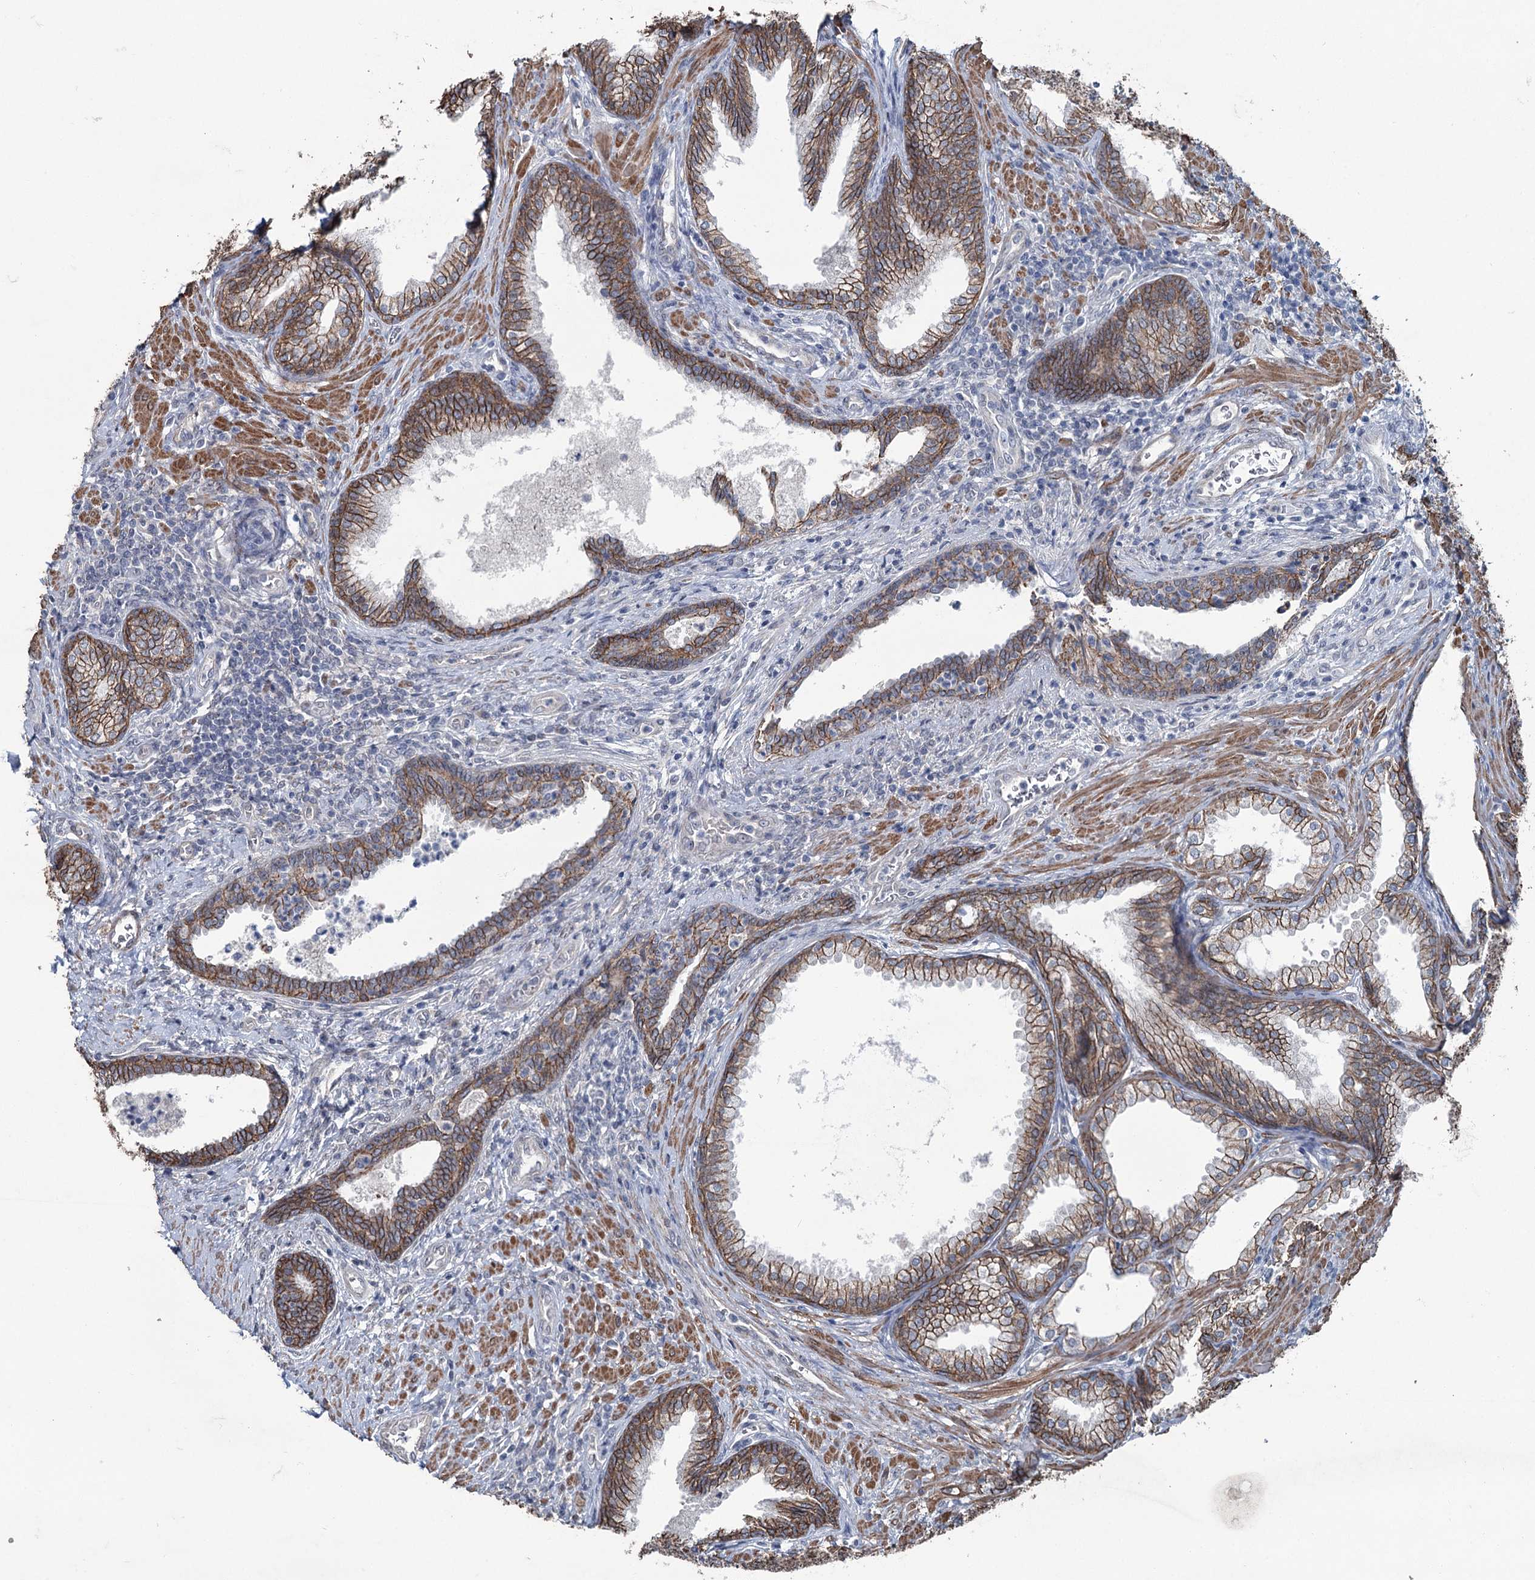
{"staining": {"intensity": "strong", "quantity": ">75%", "location": "cytoplasmic/membranous"}, "tissue": "prostate", "cell_type": "Glandular cells", "image_type": "normal", "snomed": [{"axis": "morphology", "description": "Normal tissue, NOS"}, {"axis": "topography", "description": "Prostate"}], "caption": "An IHC photomicrograph of unremarkable tissue is shown. Protein staining in brown shows strong cytoplasmic/membranous positivity in prostate within glandular cells. Nuclei are stained in blue.", "gene": "FAM120B", "patient": {"sex": "male", "age": 76}}